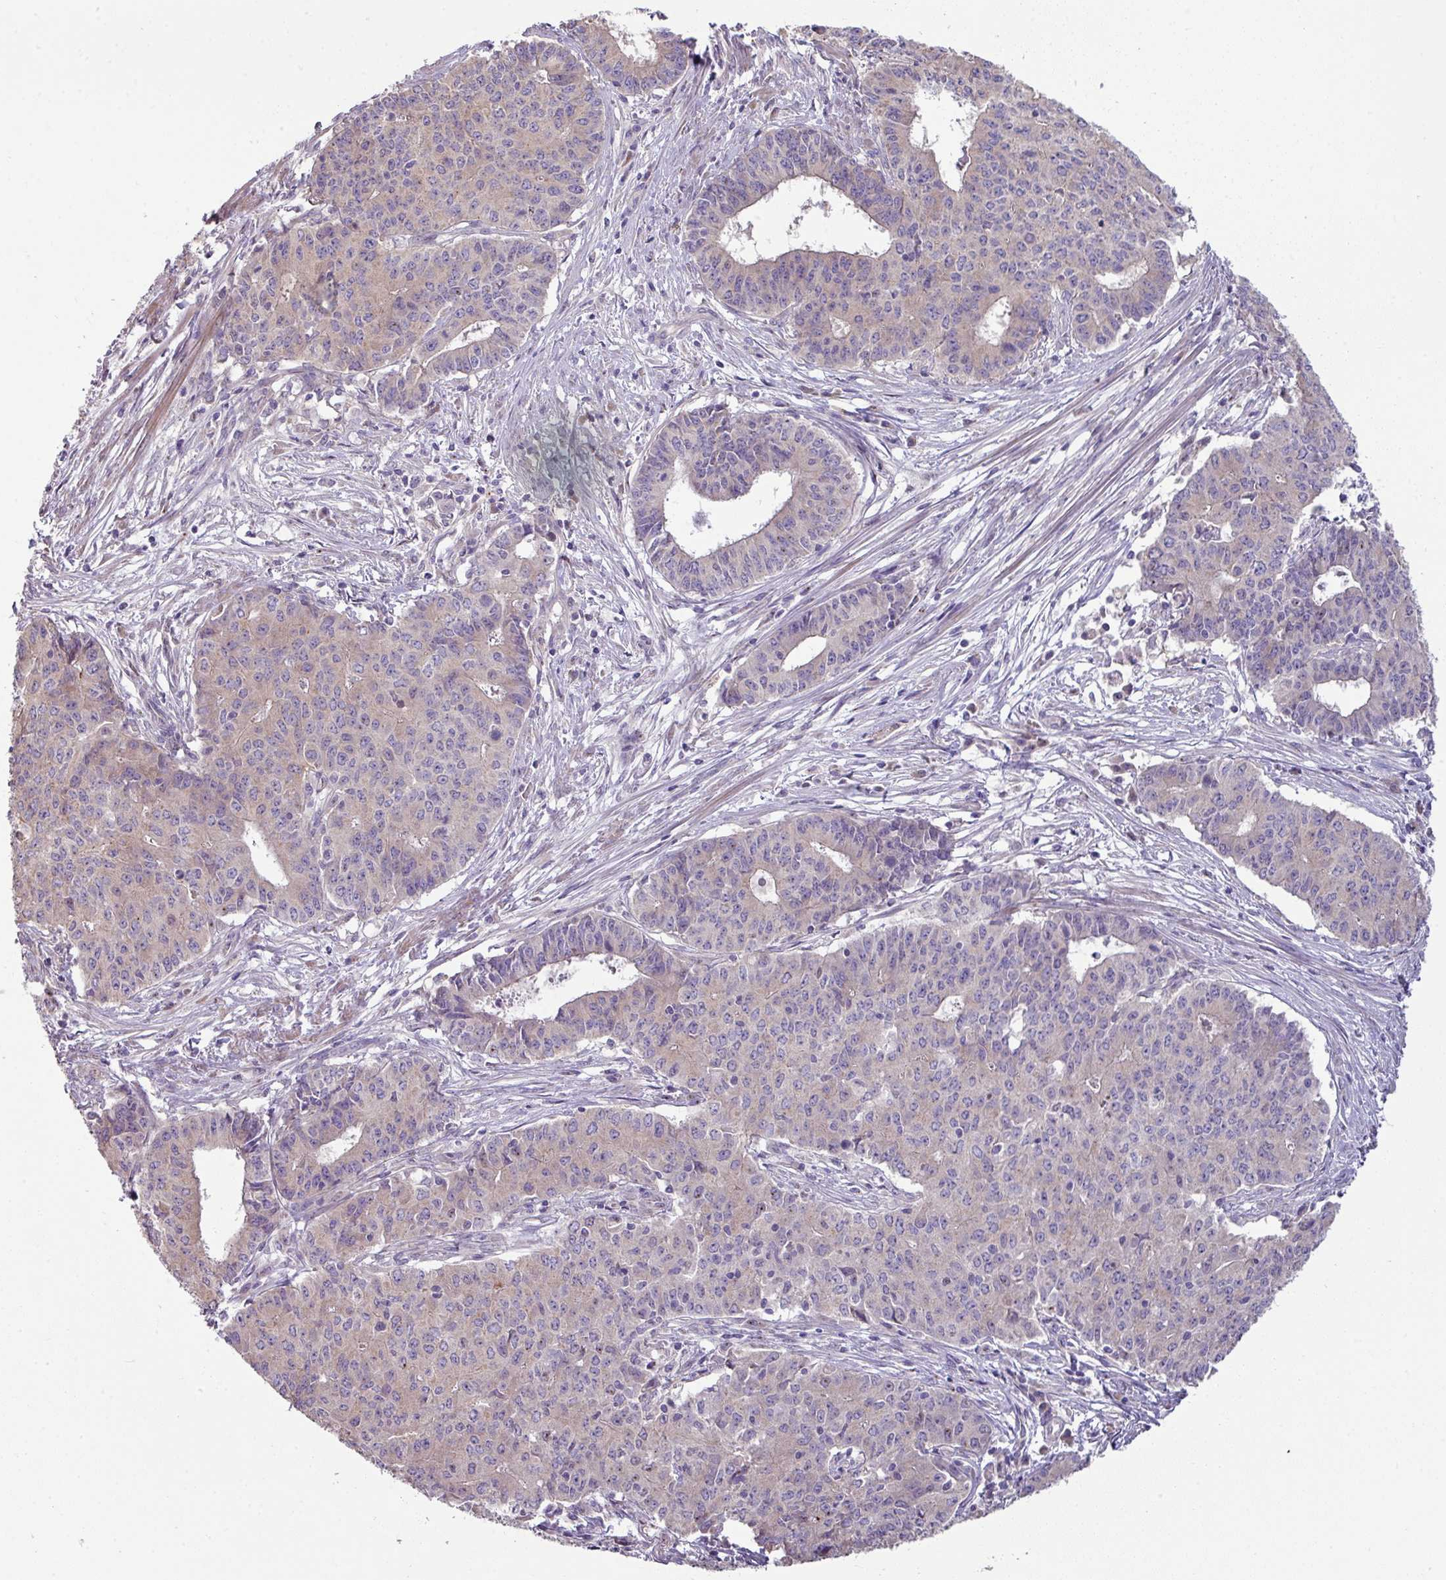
{"staining": {"intensity": "weak", "quantity": "<25%", "location": "cytoplasmic/membranous"}, "tissue": "endometrial cancer", "cell_type": "Tumor cells", "image_type": "cancer", "snomed": [{"axis": "morphology", "description": "Adenocarcinoma, NOS"}, {"axis": "topography", "description": "Endometrium"}], "caption": "Immunohistochemical staining of human endometrial cancer displays no significant expression in tumor cells.", "gene": "LRRC9", "patient": {"sex": "female", "age": 59}}